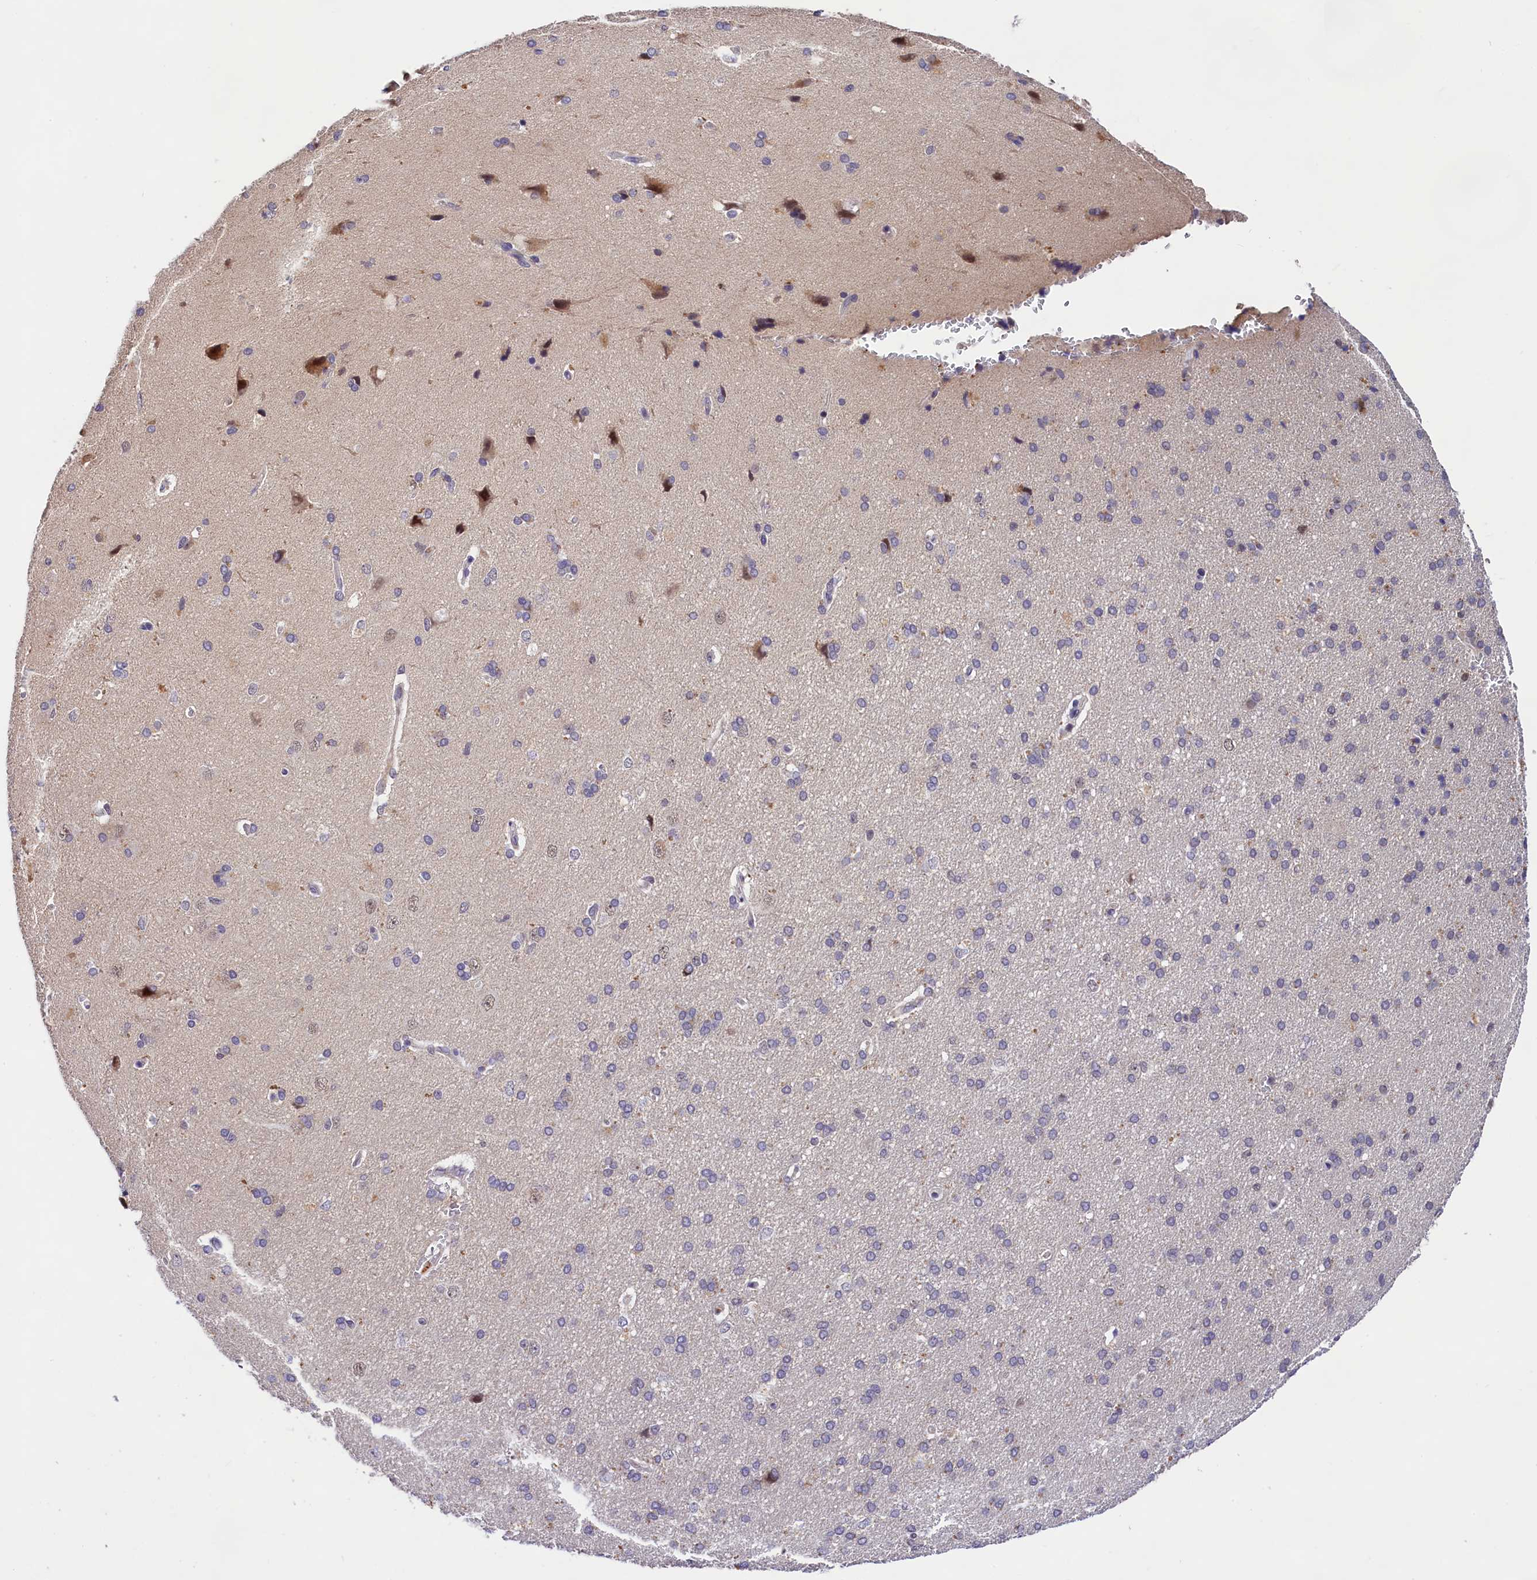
{"staining": {"intensity": "negative", "quantity": "none", "location": "none"}, "tissue": "cerebral cortex", "cell_type": "Endothelial cells", "image_type": "normal", "snomed": [{"axis": "morphology", "description": "Normal tissue, NOS"}, {"axis": "topography", "description": "Cerebral cortex"}], "caption": "Immunohistochemical staining of unremarkable human cerebral cortex reveals no significant staining in endothelial cells.", "gene": "FBXO45", "patient": {"sex": "male", "age": 62}}